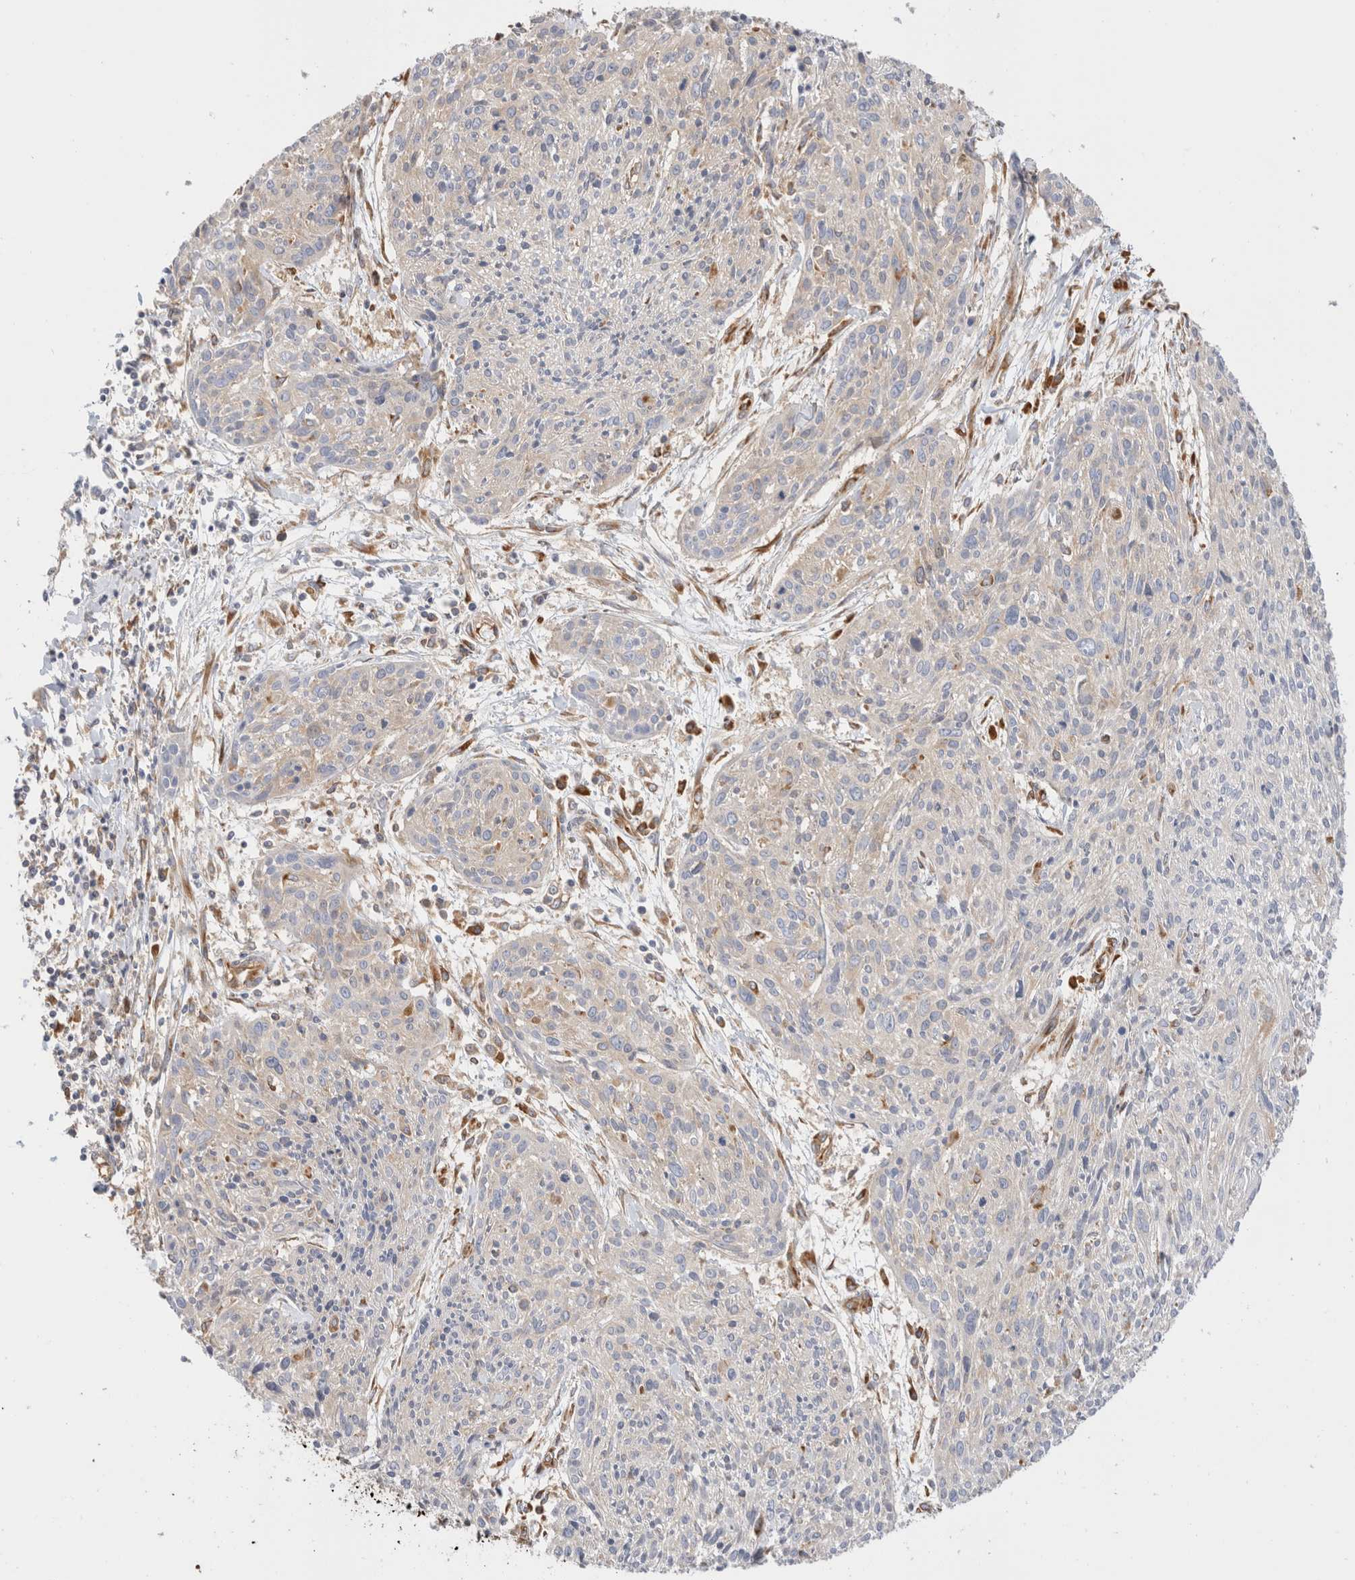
{"staining": {"intensity": "negative", "quantity": "none", "location": "none"}, "tissue": "cervical cancer", "cell_type": "Tumor cells", "image_type": "cancer", "snomed": [{"axis": "morphology", "description": "Squamous cell carcinoma, NOS"}, {"axis": "topography", "description": "Cervix"}], "caption": "High magnification brightfield microscopy of cervical cancer stained with DAB (3,3'-diaminobenzidine) (brown) and counterstained with hematoxylin (blue): tumor cells show no significant staining. The staining is performed using DAB brown chromogen with nuclei counter-stained in using hematoxylin.", "gene": "ZC2HC1A", "patient": {"sex": "female", "age": 51}}